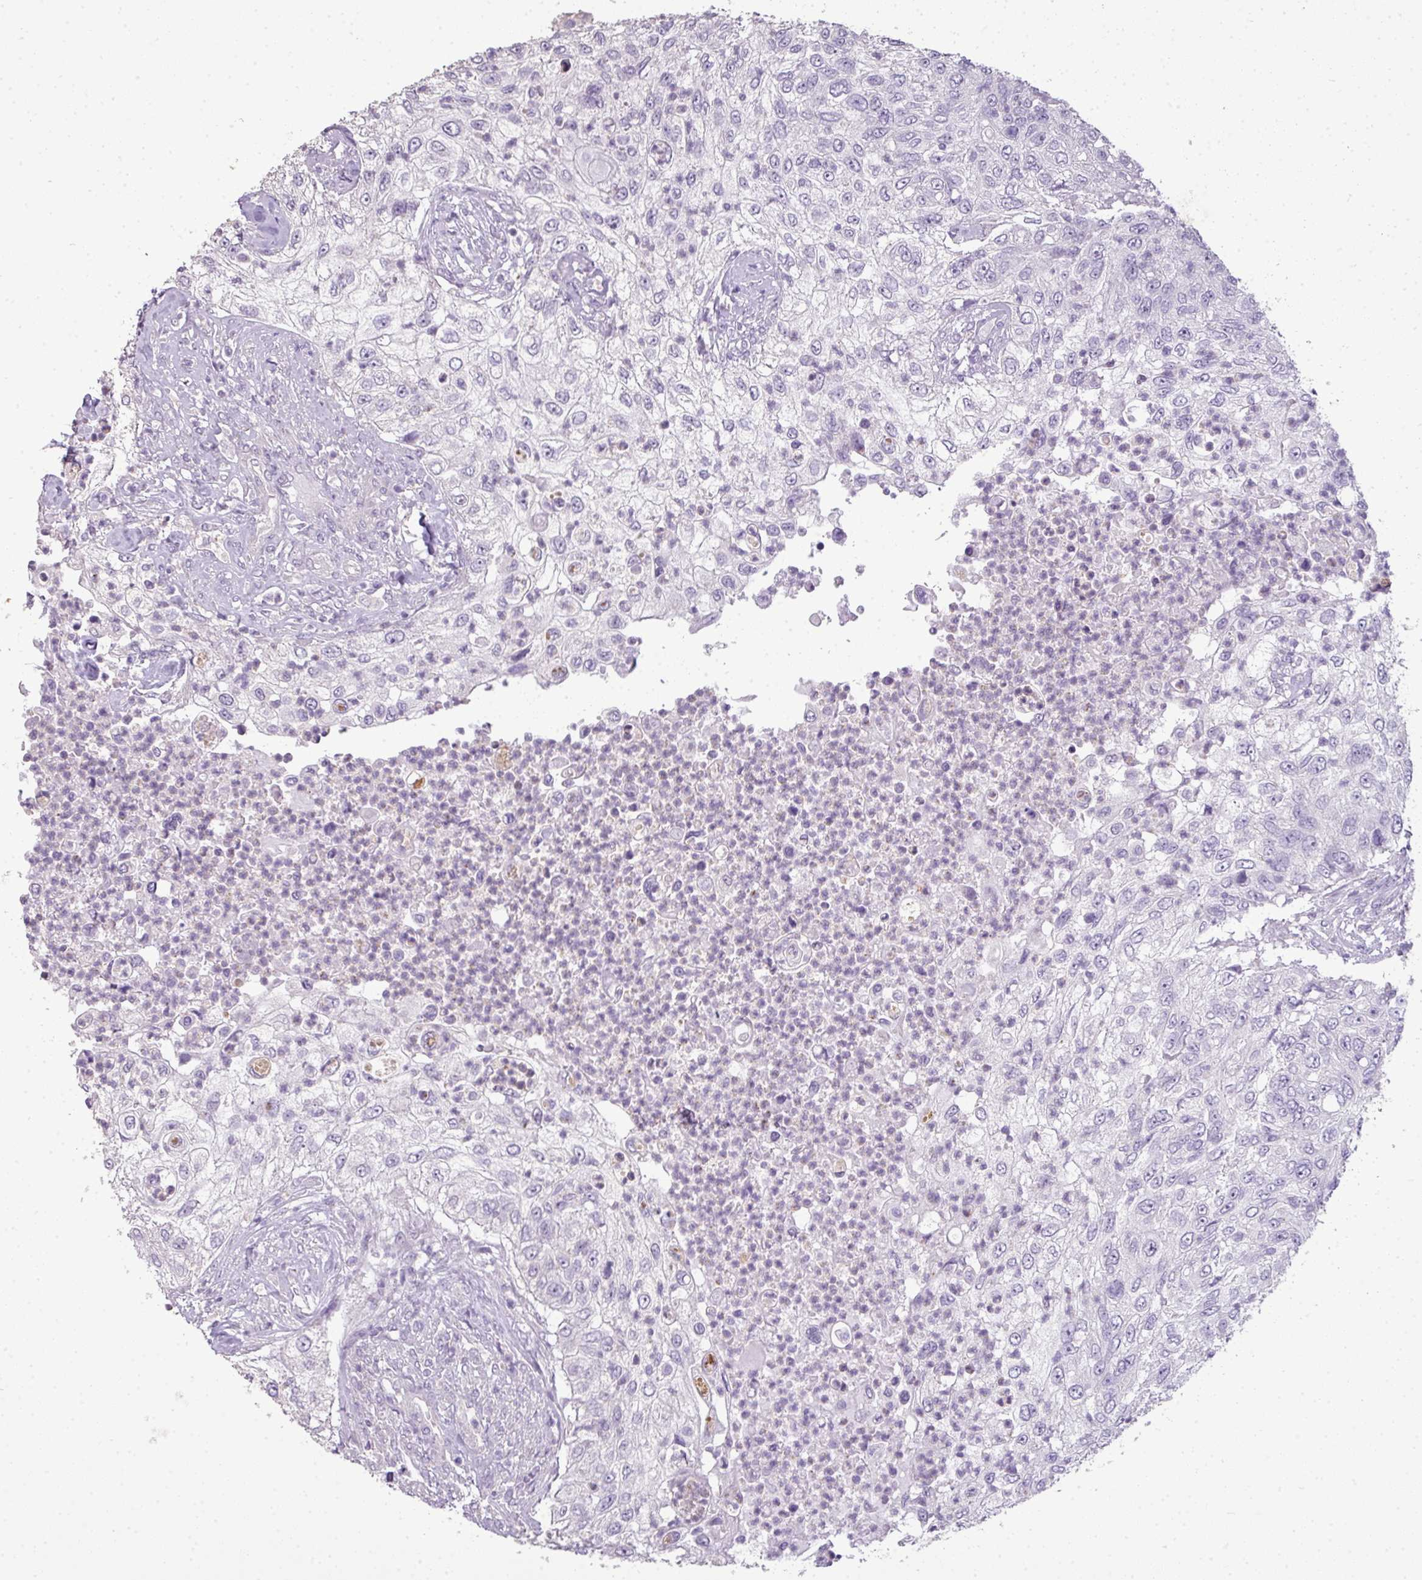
{"staining": {"intensity": "negative", "quantity": "none", "location": "none"}, "tissue": "urothelial cancer", "cell_type": "Tumor cells", "image_type": "cancer", "snomed": [{"axis": "morphology", "description": "Urothelial carcinoma, High grade"}, {"axis": "topography", "description": "Urinary bladder"}], "caption": "Tumor cells are negative for protein expression in human urothelial cancer. (Stains: DAB (3,3'-diaminobenzidine) immunohistochemistry (IHC) with hematoxylin counter stain, Microscopy: brightfield microscopy at high magnification).", "gene": "LY9", "patient": {"sex": "female", "age": 60}}